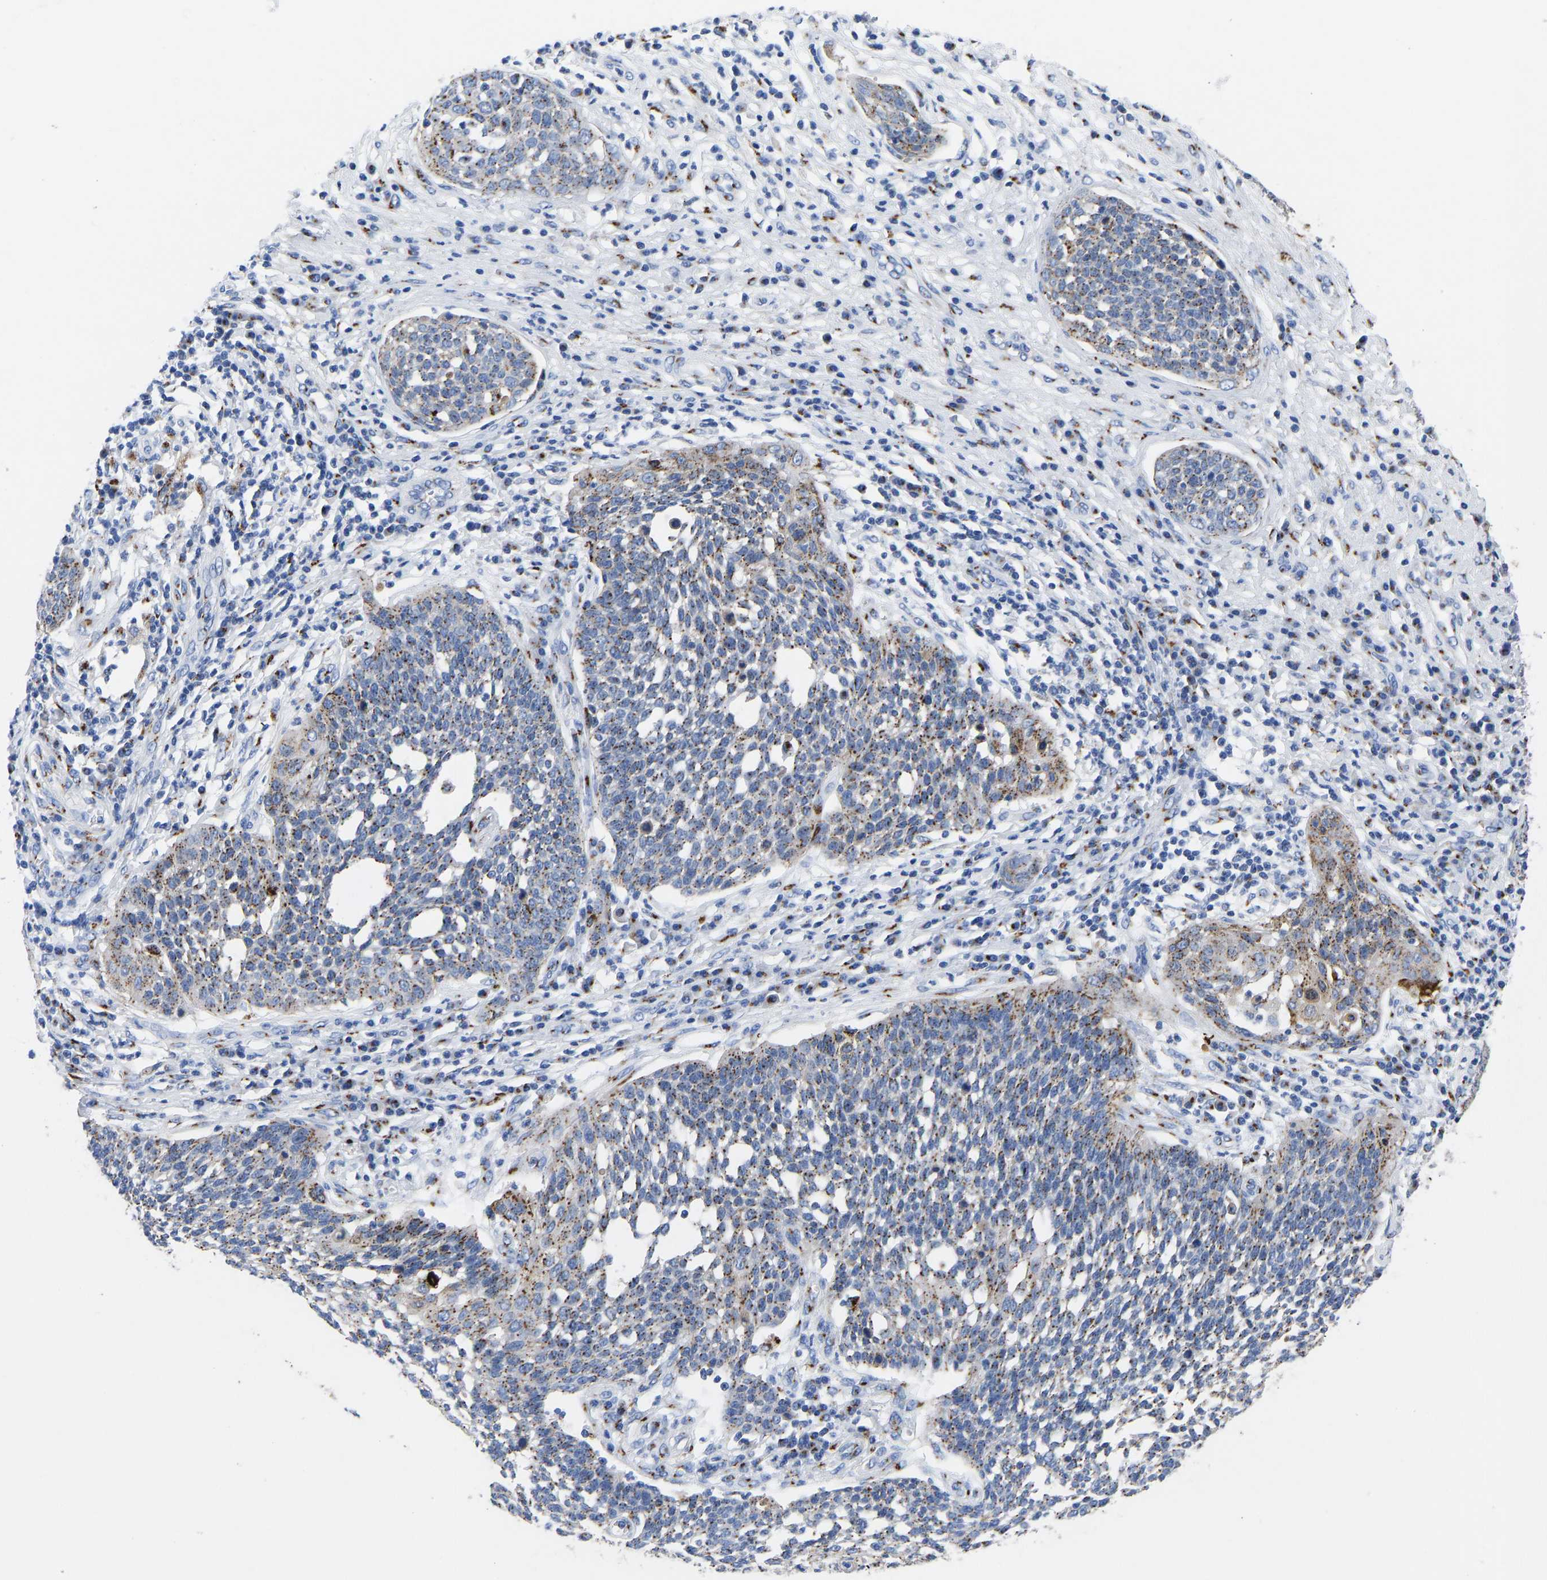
{"staining": {"intensity": "moderate", "quantity": ">75%", "location": "cytoplasmic/membranous"}, "tissue": "cervical cancer", "cell_type": "Tumor cells", "image_type": "cancer", "snomed": [{"axis": "morphology", "description": "Squamous cell carcinoma, NOS"}, {"axis": "topography", "description": "Cervix"}], "caption": "Protein staining of cervical cancer tissue displays moderate cytoplasmic/membranous expression in approximately >75% of tumor cells. The protein of interest is stained brown, and the nuclei are stained in blue (DAB IHC with brightfield microscopy, high magnification).", "gene": "TMEM87A", "patient": {"sex": "female", "age": 34}}